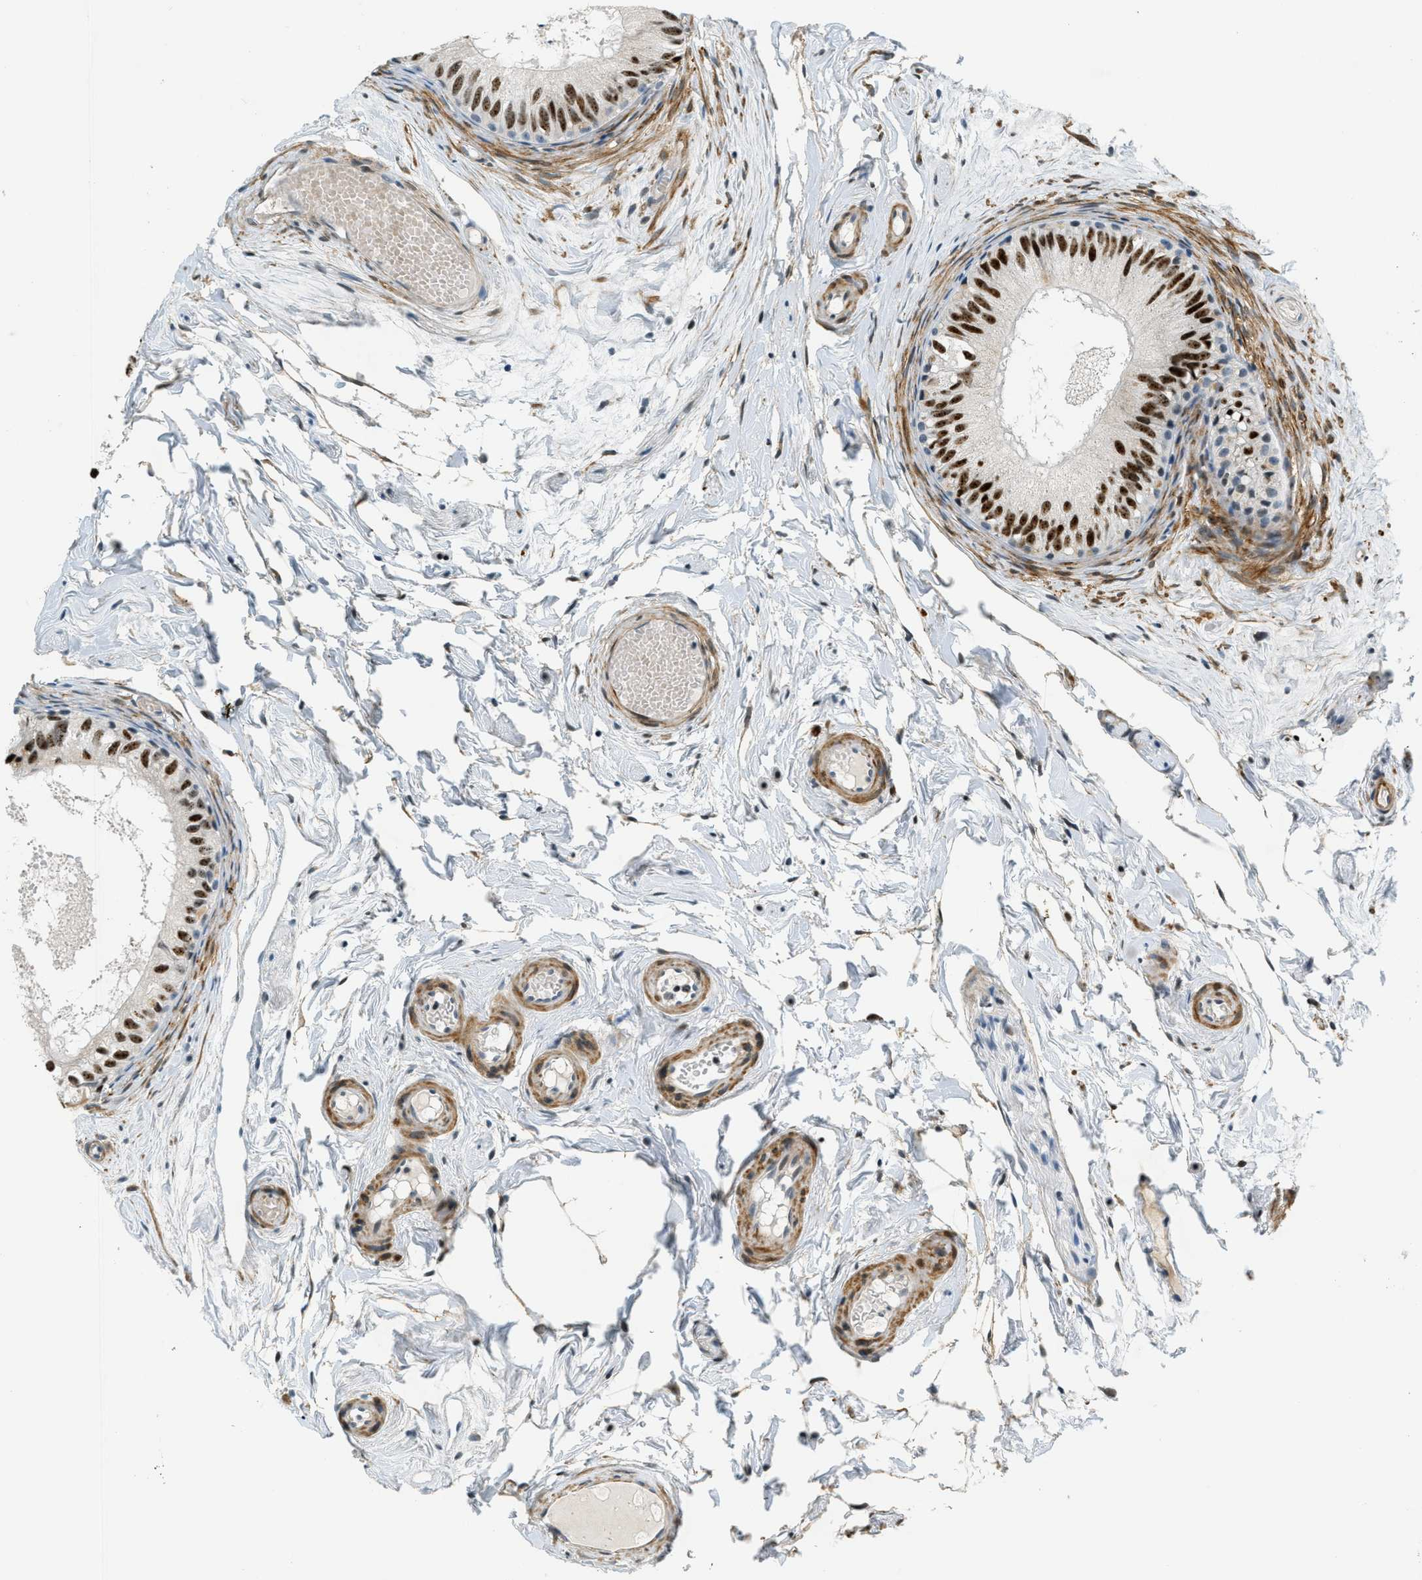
{"staining": {"intensity": "strong", "quantity": ">75%", "location": "nuclear"}, "tissue": "epididymis", "cell_type": "Glandular cells", "image_type": "normal", "snomed": [{"axis": "morphology", "description": "Normal tissue, NOS"}, {"axis": "topography", "description": "Epididymis"}], "caption": "Strong nuclear staining for a protein is appreciated in approximately >75% of glandular cells of benign epididymis using IHC.", "gene": "ZDHHC23", "patient": {"sex": "male", "age": 46}}